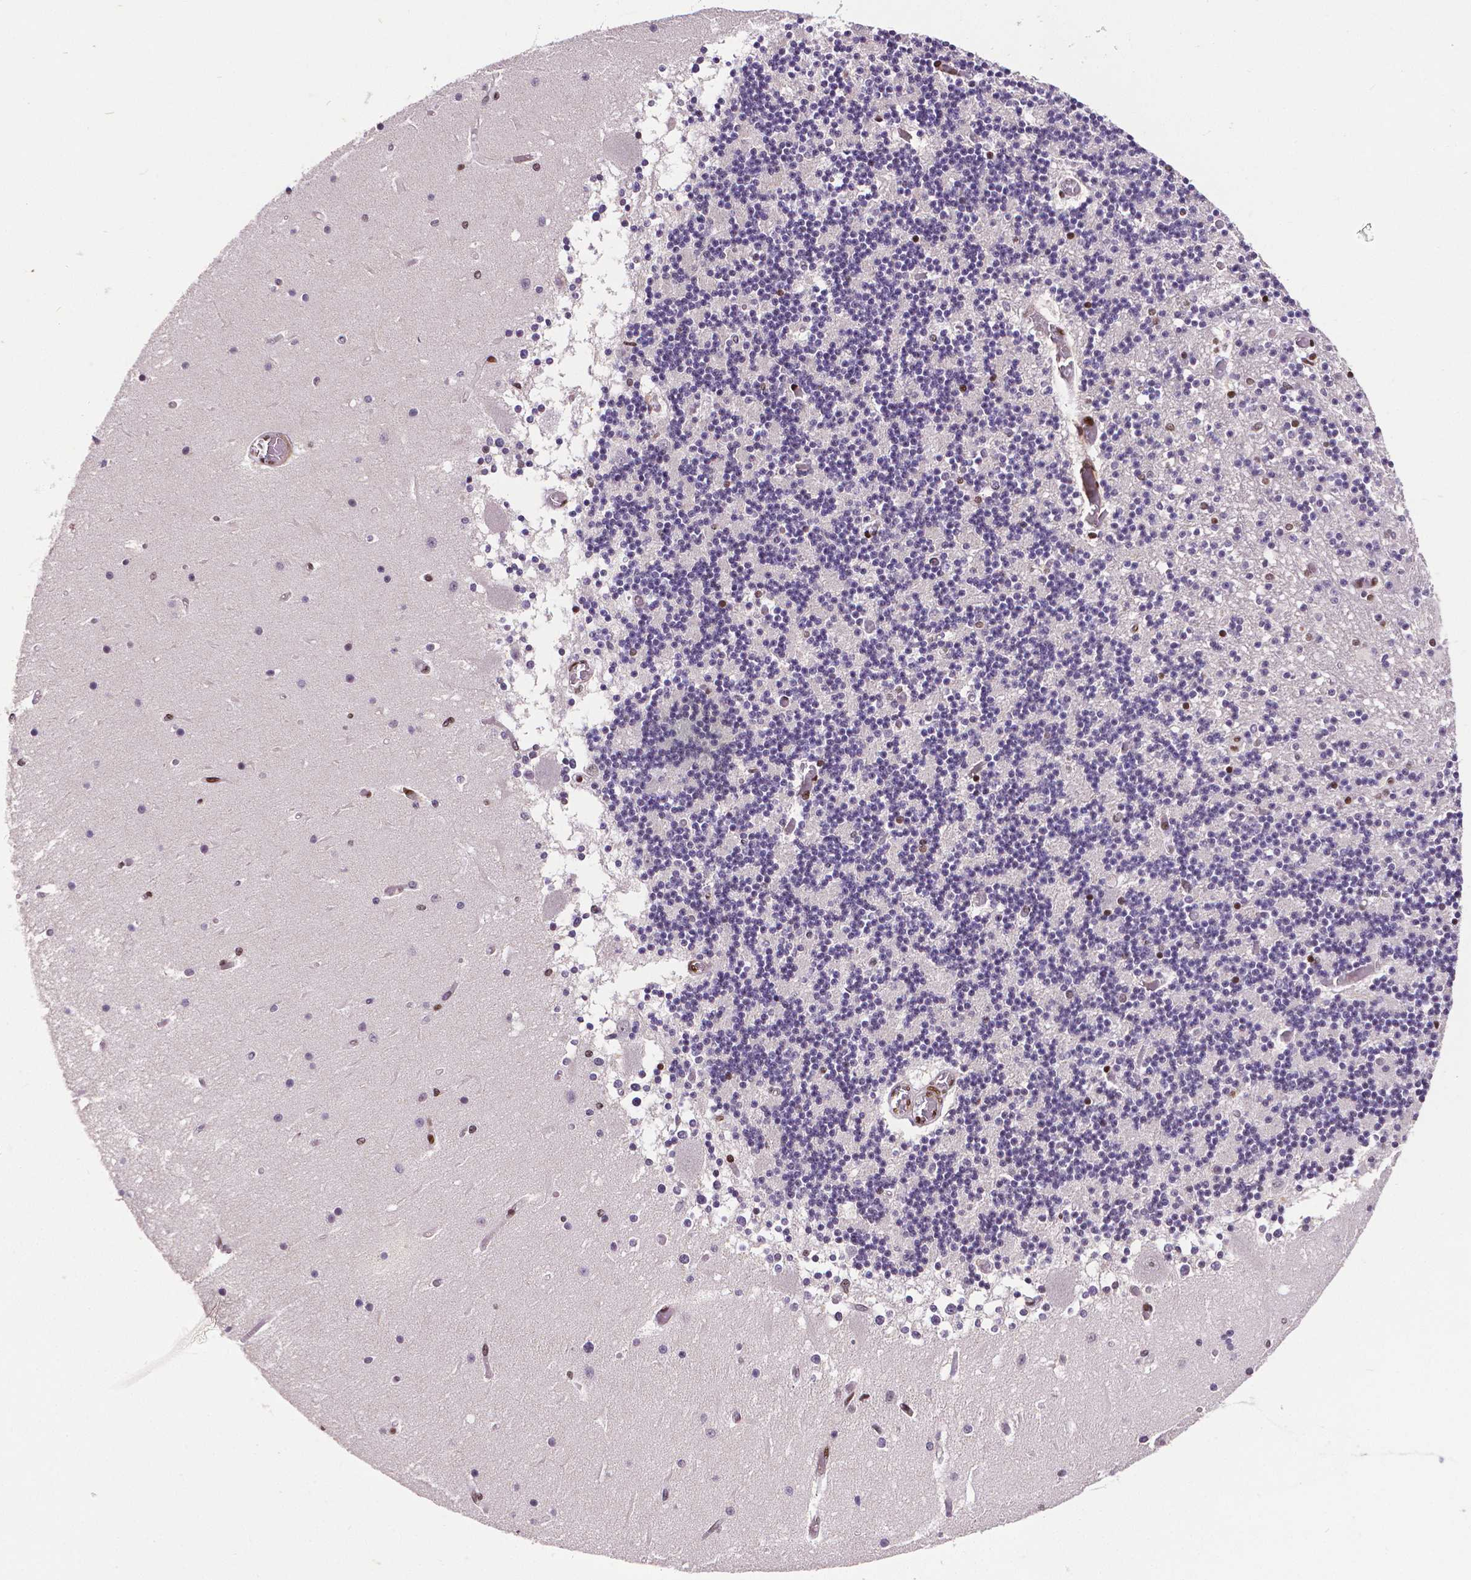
{"staining": {"intensity": "moderate", "quantity": "25%-75%", "location": "nuclear"}, "tissue": "cerebellum", "cell_type": "Cells in granular layer", "image_type": "normal", "snomed": [{"axis": "morphology", "description": "Normal tissue, NOS"}, {"axis": "topography", "description": "Cerebellum"}], "caption": "High-power microscopy captured an immunohistochemistry (IHC) histopathology image of unremarkable cerebellum, revealing moderate nuclear expression in approximately 25%-75% of cells in granular layer.", "gene": "CTCF", "patient": {"sex": "female", "age": 28}}